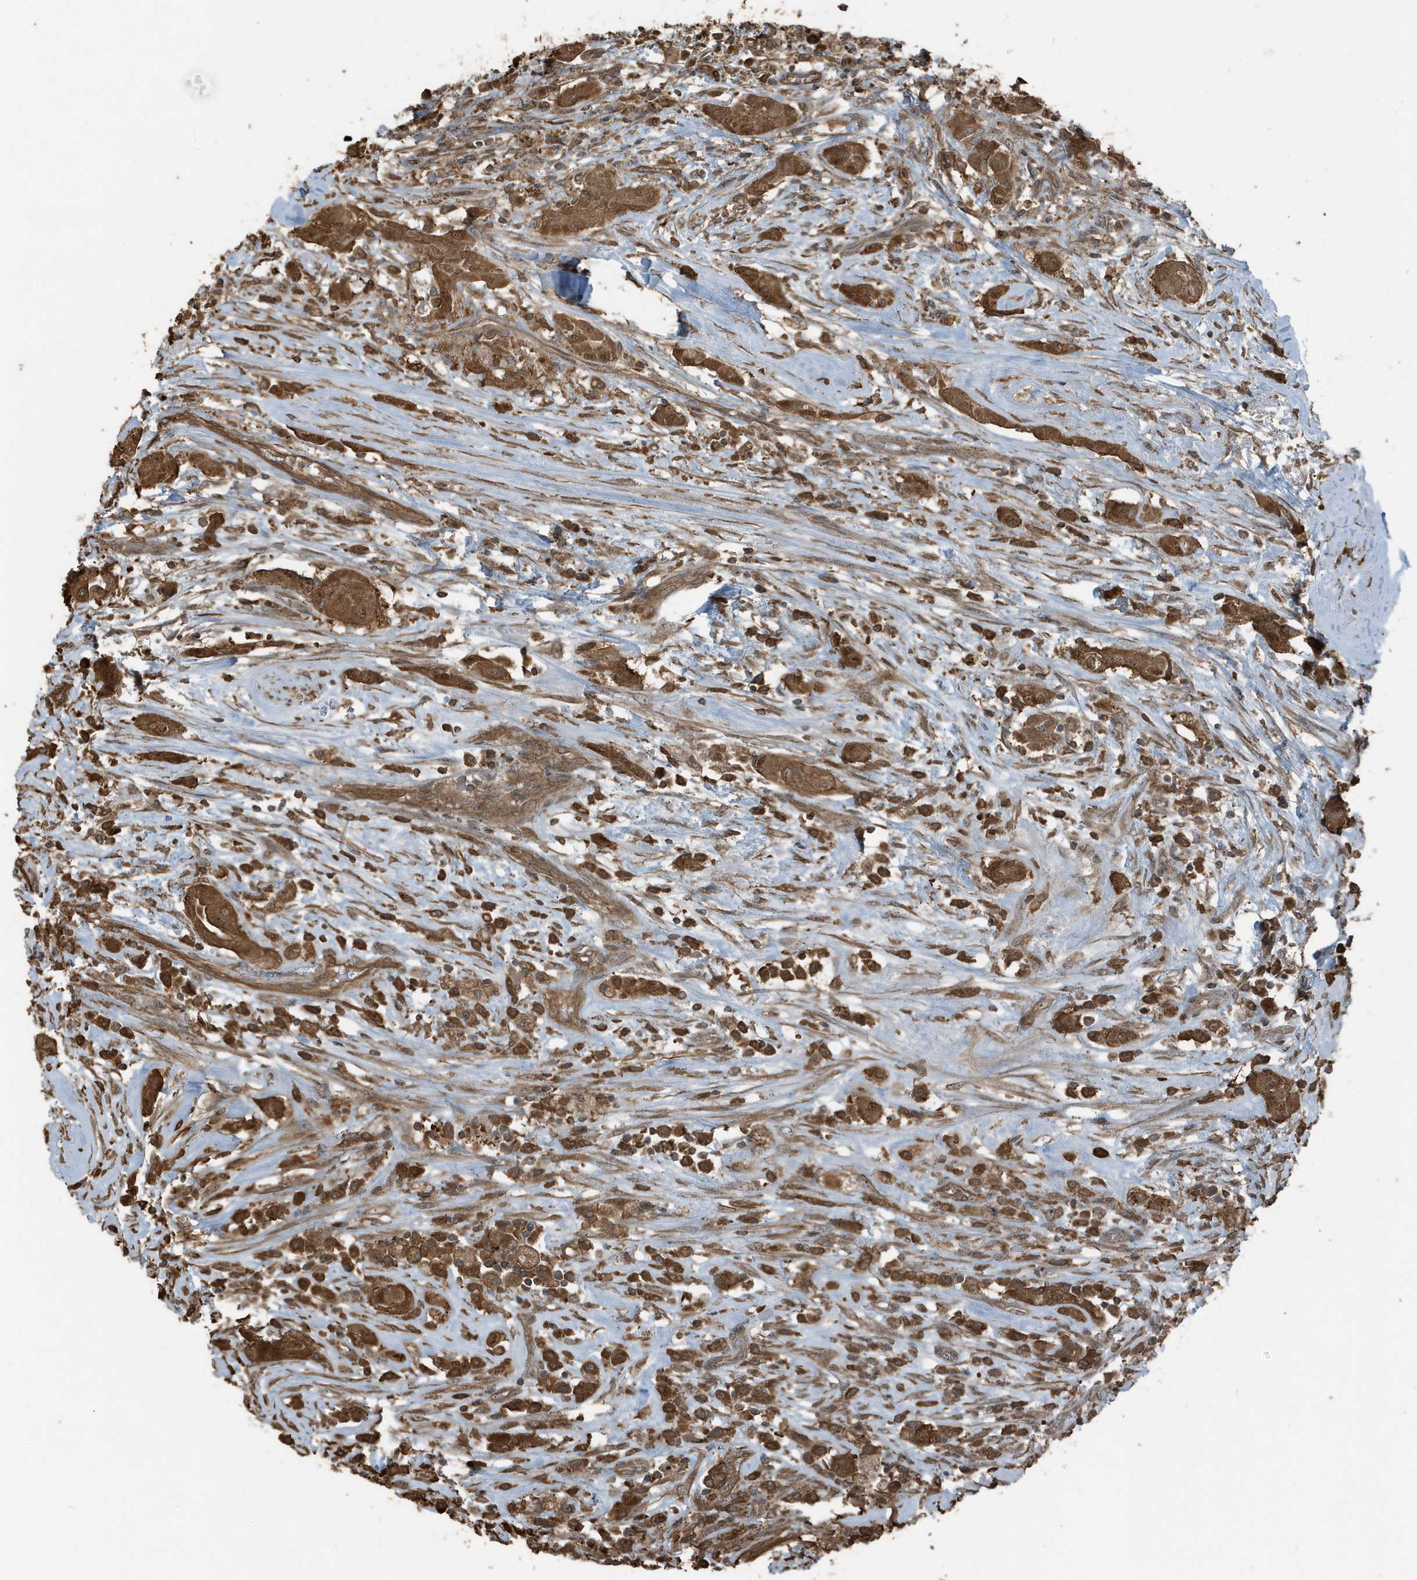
{"staining": {"intensity": "moderate", "quantity": ">75%", "location": "cytoplasmic/membranous"}, "tissue": "thyroid cancer", "cell_type": "Tumor cells", "image_type": "cancer", "snomed": [{"axis": "morphology", "description": "Papillary adenocarcinoma, NOS"}, {"axis": "topography", "description": "Thyroid gland"}], "caption": "This image exhibits immunohistochemistry (IHC) staining of human thyroid cancer (papillary adenocarcinoma), with medium moderate cytoplasmic/membranous expression in about >75% of tumor cells.", "gene": "AZI2", "patient": {"sex": "female", "age": 59}}